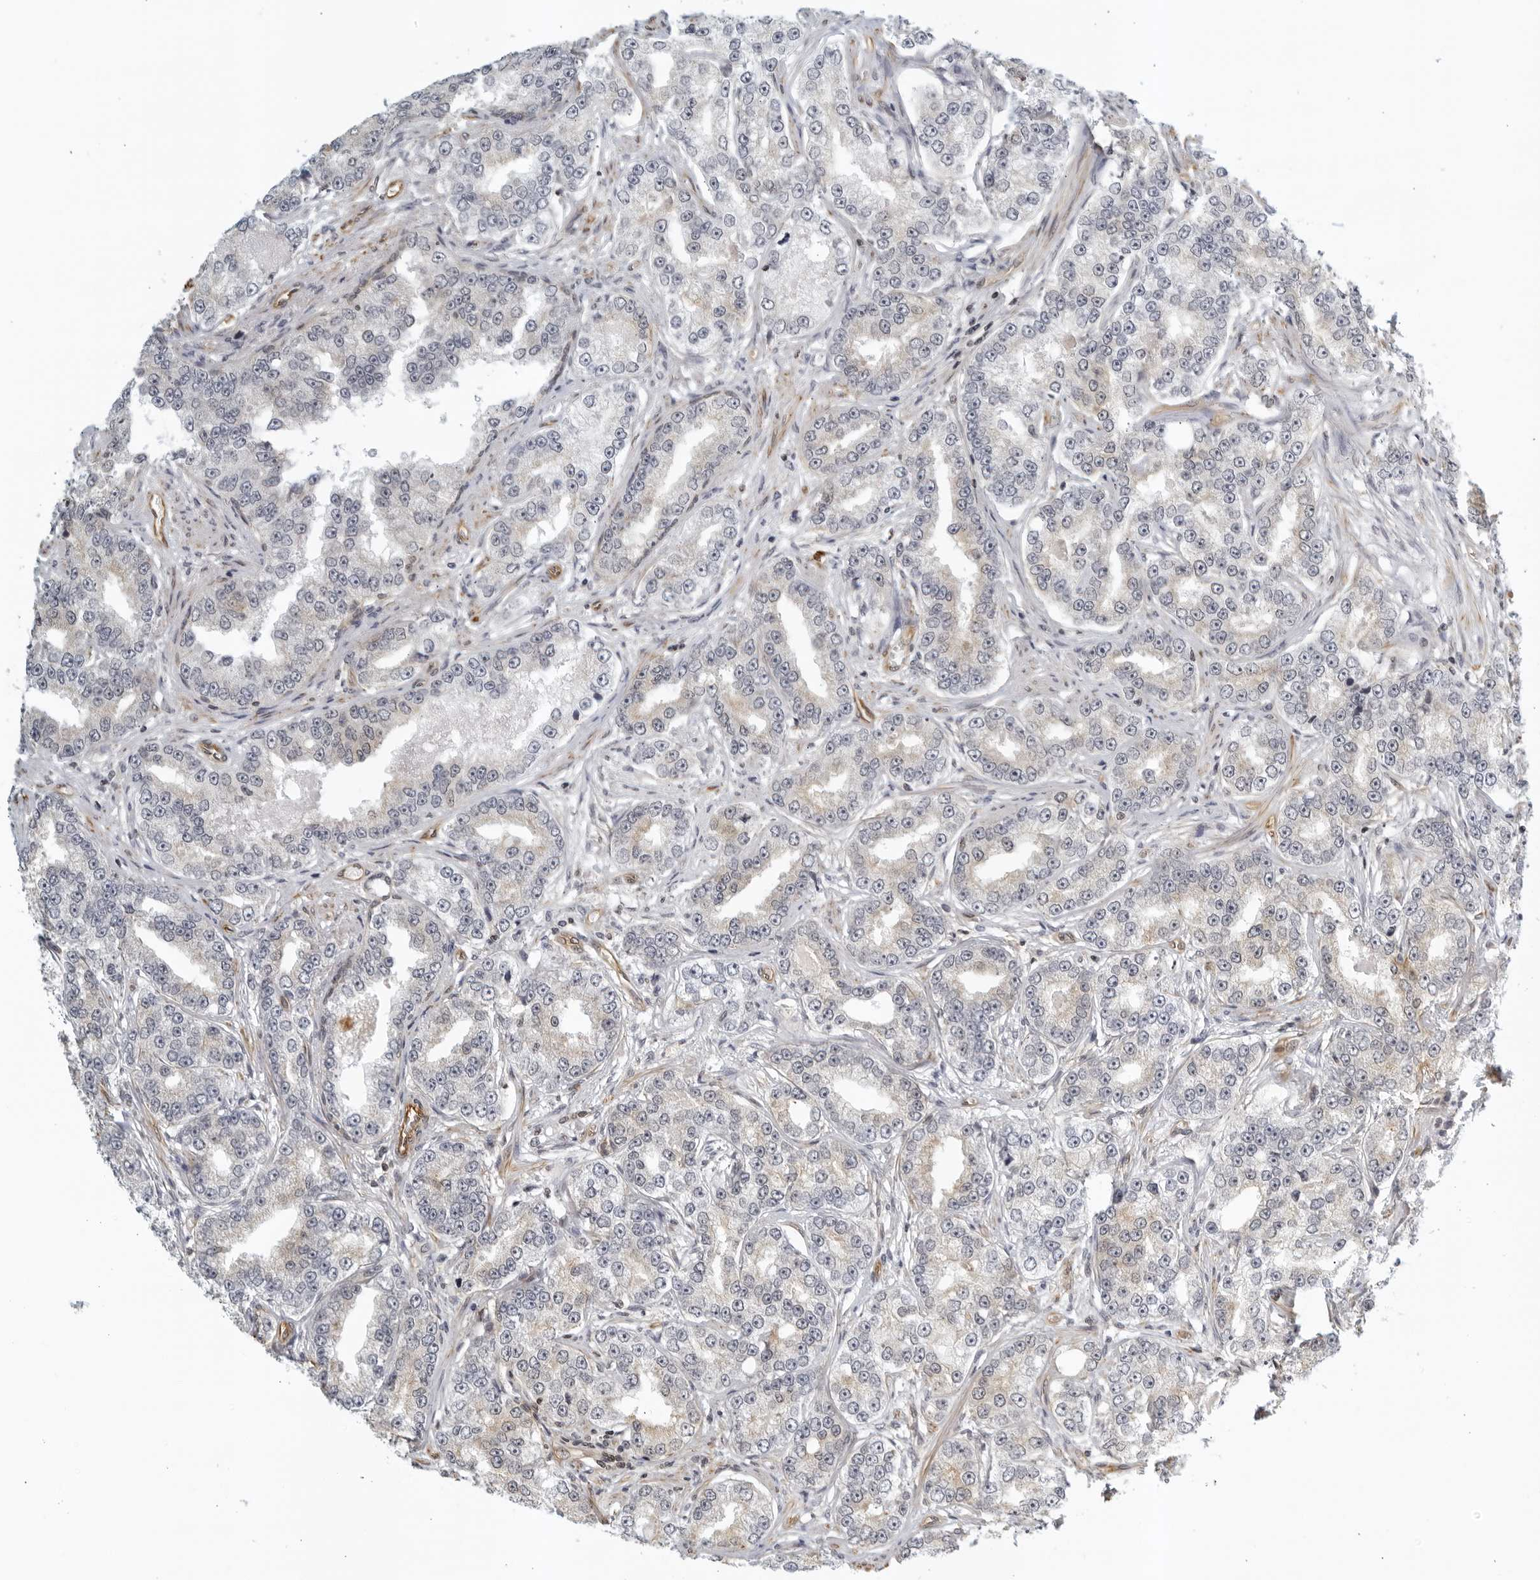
{"staining": {"intensity": "negative", "quantity": "none", "location": "none"}, "tissue": "prostate cancer", "cell_type": "Tumor cells", "image_type": "cancer", "snomed": [{"axis": "morphology", "description": "Normal tissue, NOS"}, {"axis": "morphology", "description": "Adenocarcinoma, High grade"}, {"axis": "topography", "description": "Prostate"}], "caption": "The histopathology image exhibits no staining of tumor cells in prostate cancer (high-grade adenocarcinoma).", "gene": "SERTAD4", "patient": {"sex": "male", "age": 83}}